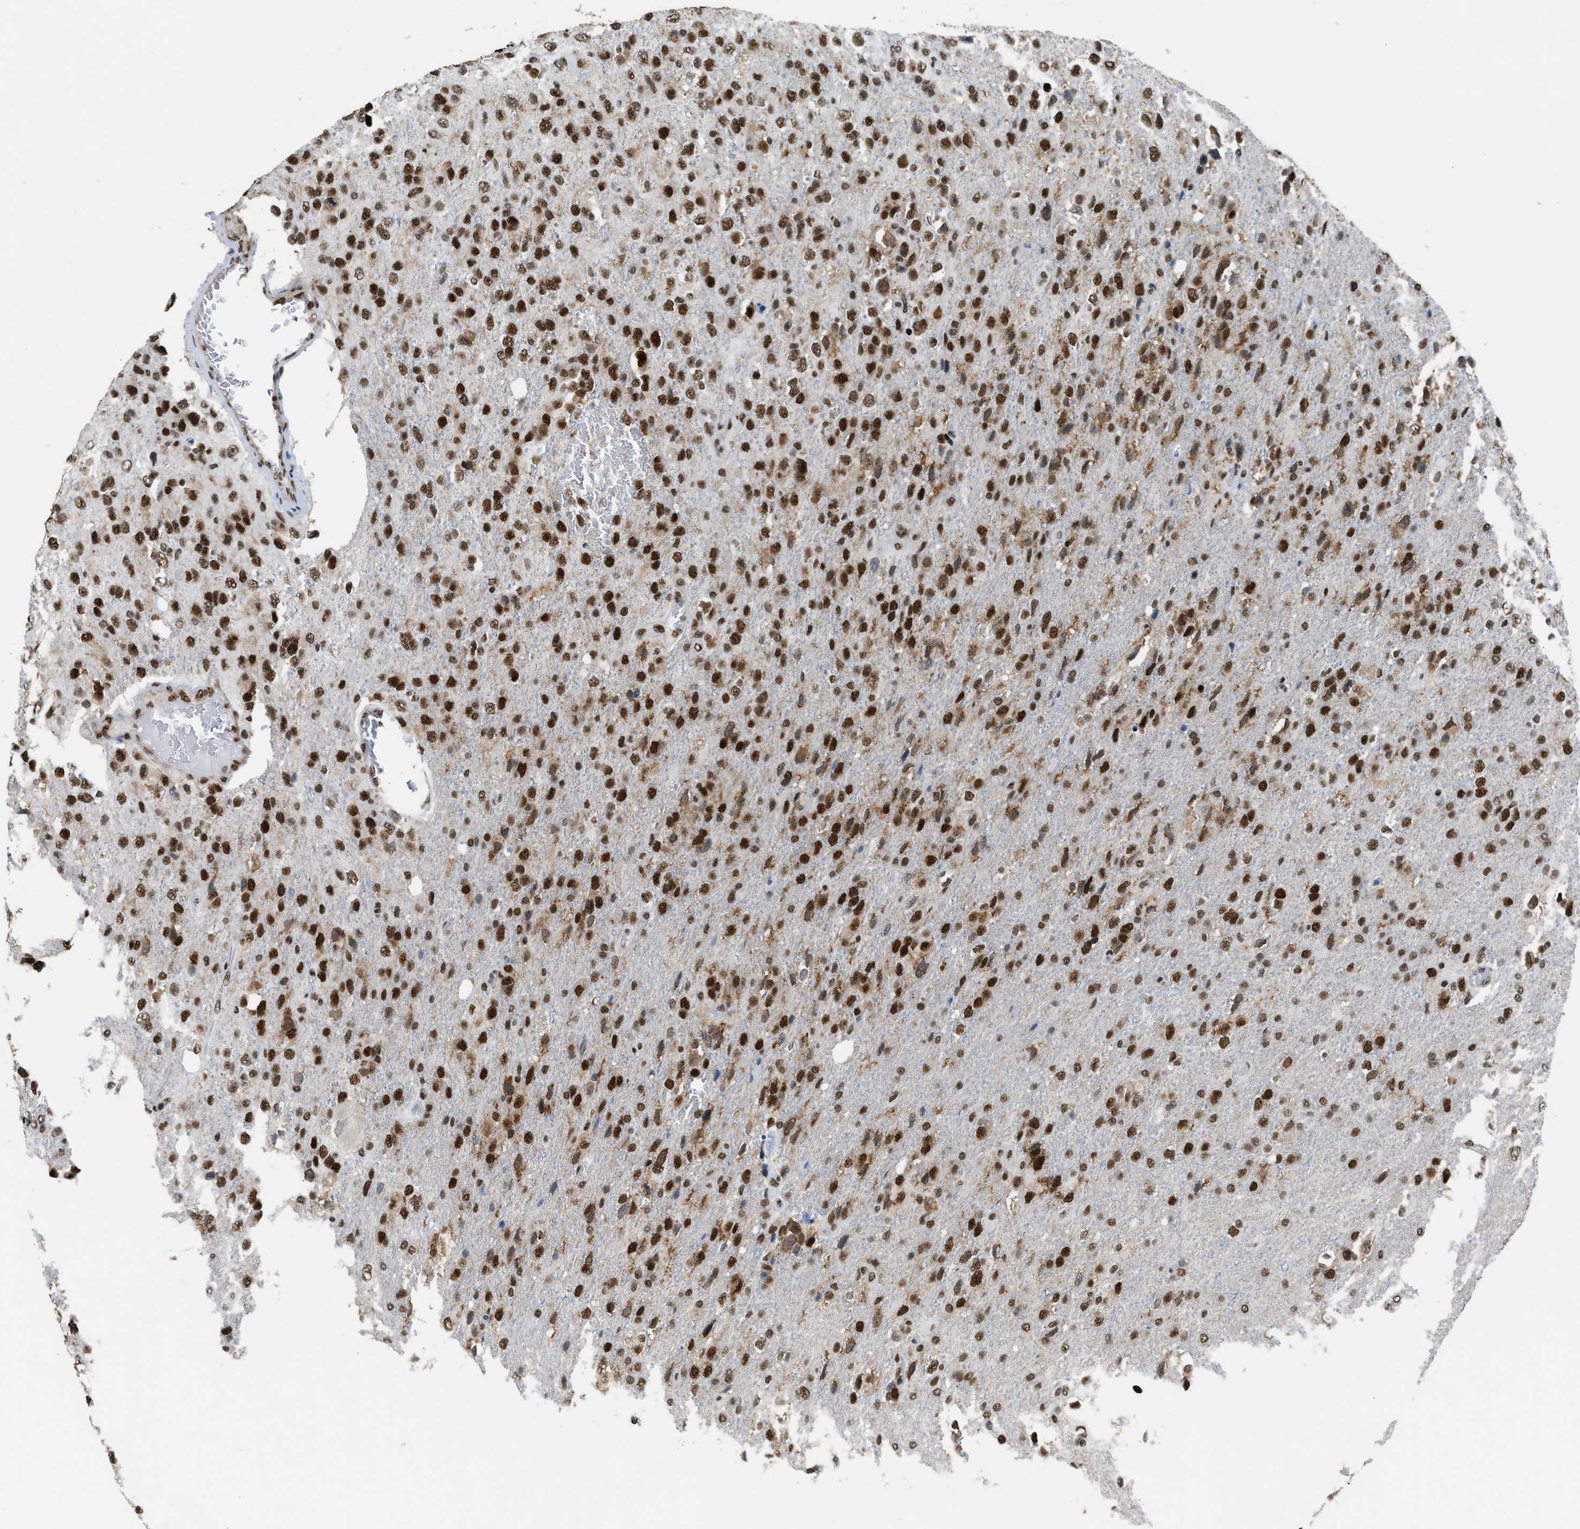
{"staining": {"intensity": "strong", "quantity": ">75%", "location": "nuclear"}, "tissue": "glioma", "cell_type": "Tumor cells", "image_type": "cancer", "snomed": [{"axis": "morphology", "description": "Glioma, malignant, High grade"}, {"axis": "topography", "description": "Brain"}], "caption": "Immunohistochemical staining of glioma reveals high levels of strong nuclear positivity in approximately >75% of tumor cells.", "gene": "SCAF4", "patient": {"sex": "female", "age": 58}}